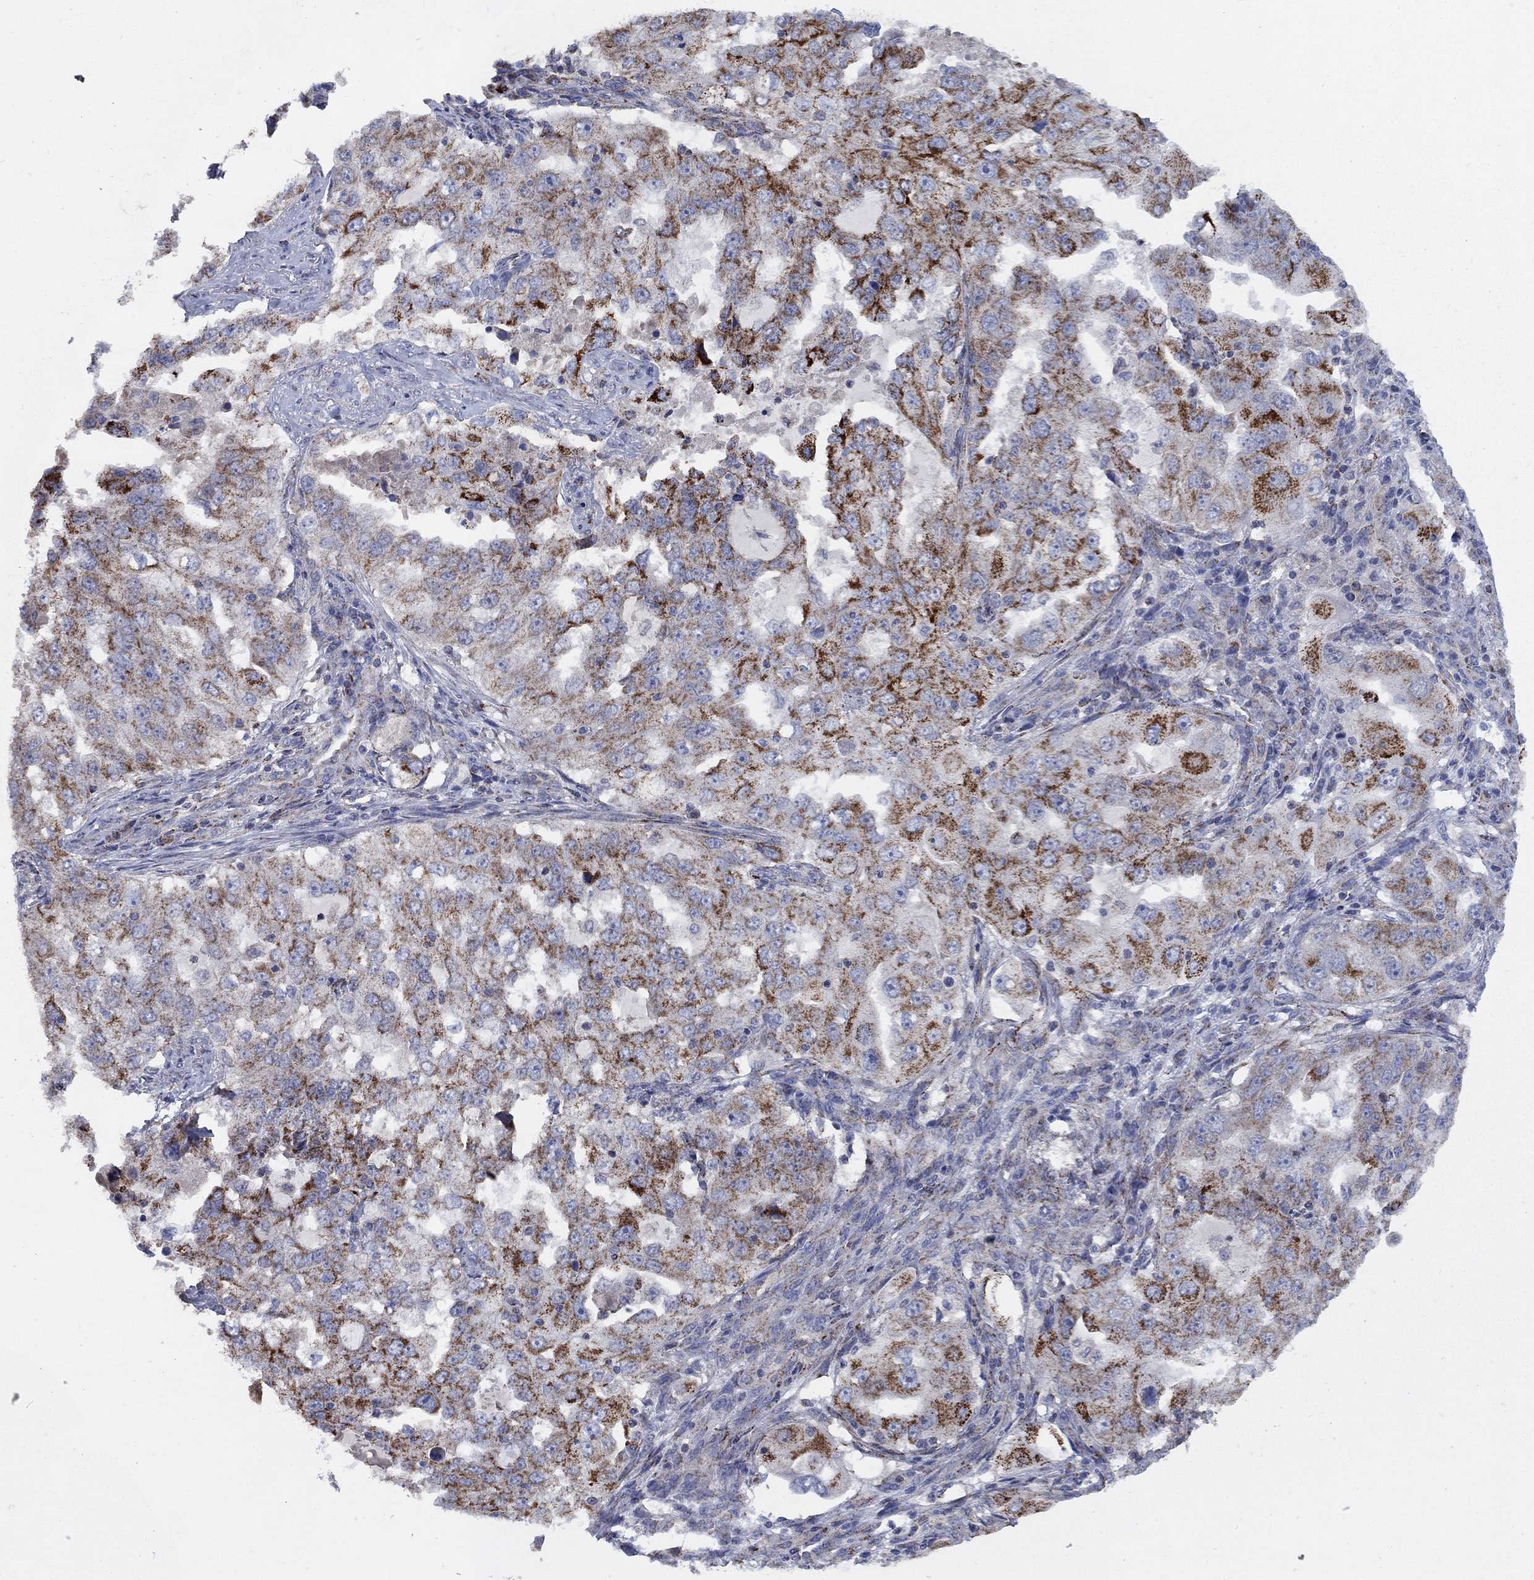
{"staining": {"intensity": "strong", "quantity": "<25%", "location": "cytoplasmic/membranous"}, "tissue": "lung cancer", "cell_type": "Tumor cells", "image_type": "cancer", "snomed": [{"axis": "morphology", "description": "Adenocarcinoma, NOS"}, {"axis": "topography", "description": "Lung"}], "caption": "Human lung cancer stained with a brown dye shows strong cytoplasmic/membranous positive positivity in about <25% of tumor cells.", "gene": "PNPLA2", "patient": {"sex": "female", "age": 61}}